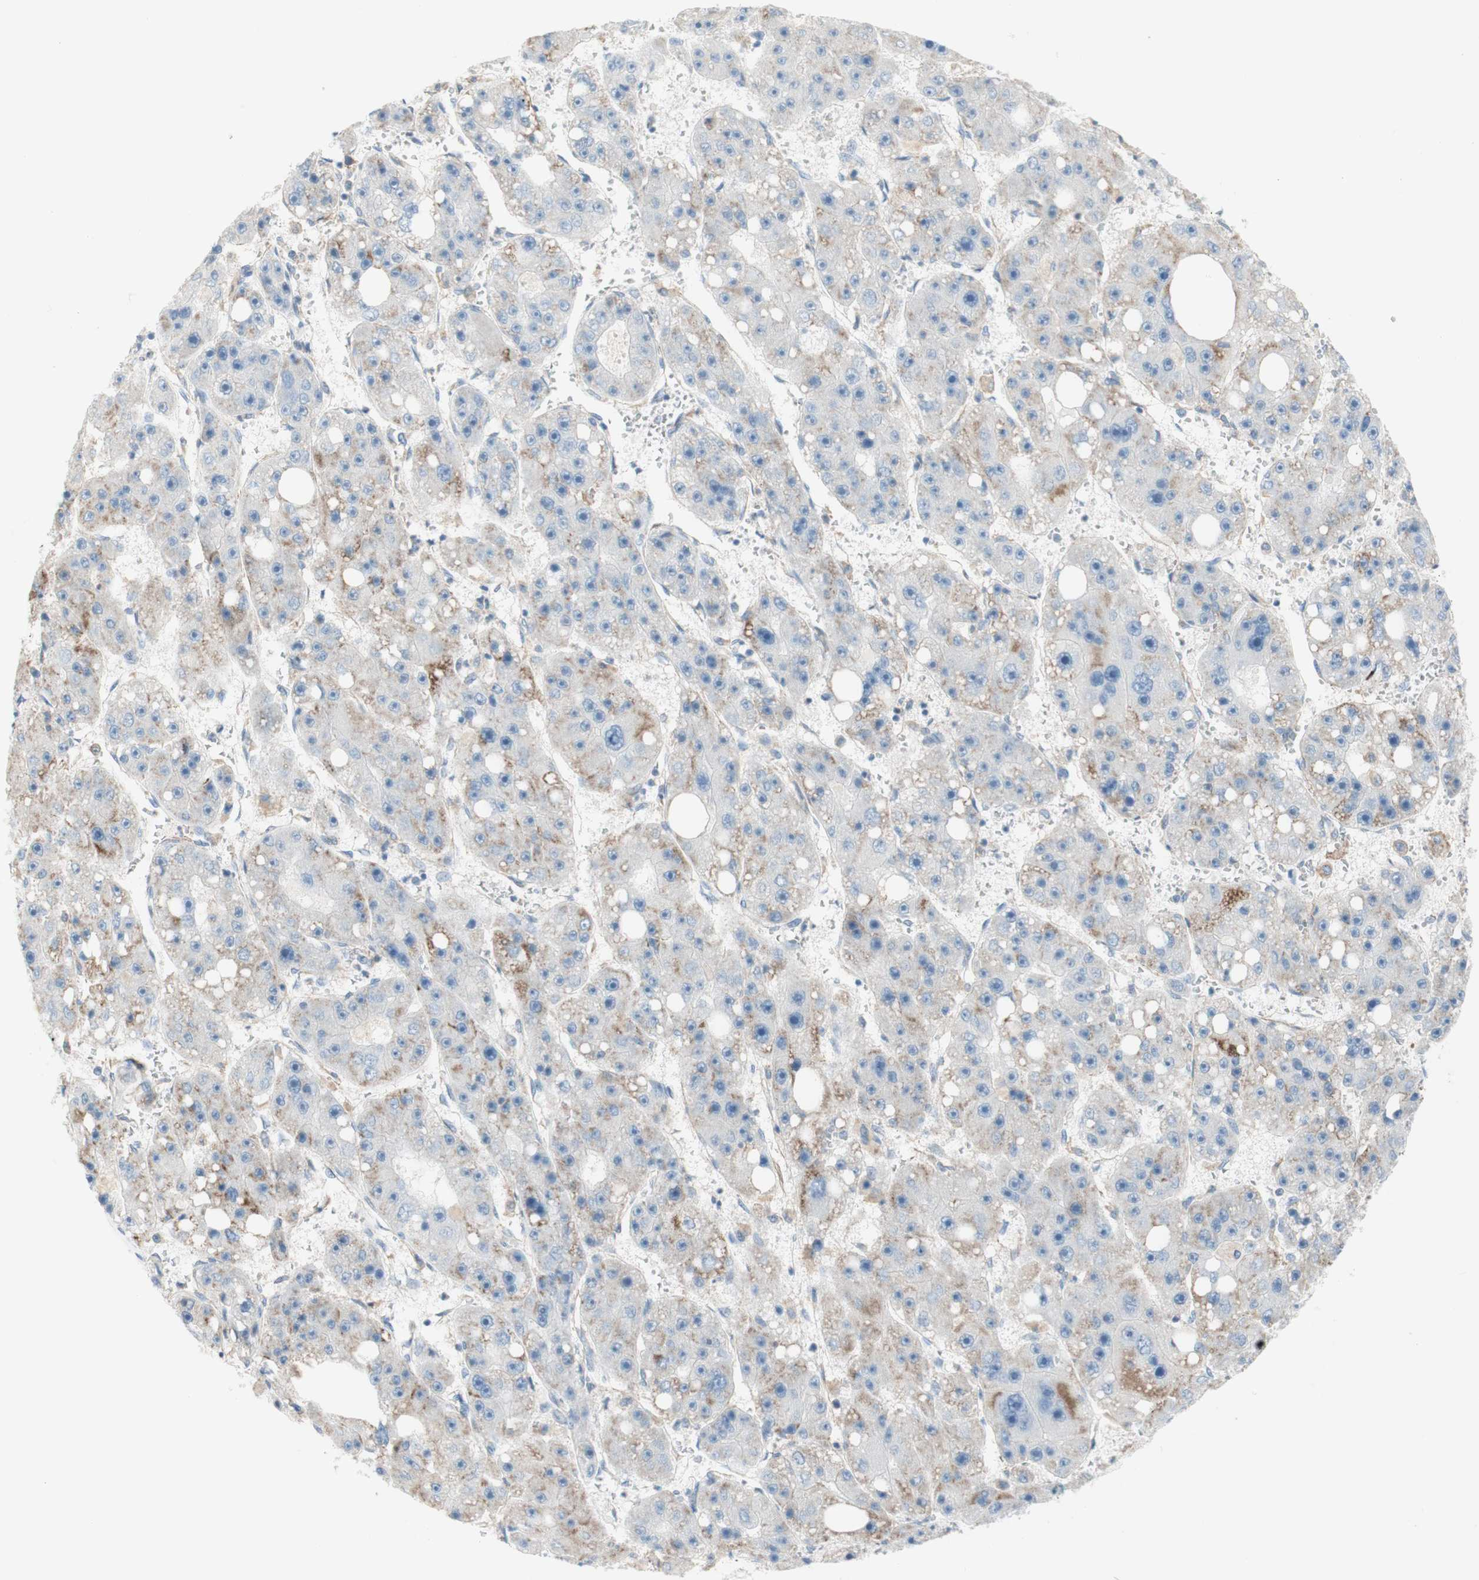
{"staining": {"intensity": "moderate", "quantity": "25%-75%", "location": "cytoplasmic/membranous"}, "tissue": "liver cancer", "cell_type": "Tumor cells", "image_type": "cancer", "snomed": [{"axis": "morphology", "description": "Carcinoma, Hepatocellular, NOS"}, {"axis": "topography", "description": "Liver"}], "caption": "Protein expression analysis of human liver hepatocellular carcinoma reveals moderate cytoplasmic/membranous positivity in approximately 25%-75% of tumor cells.", "gene": "POU2AF1", "patient": {"sex": "female", "age": 61}}